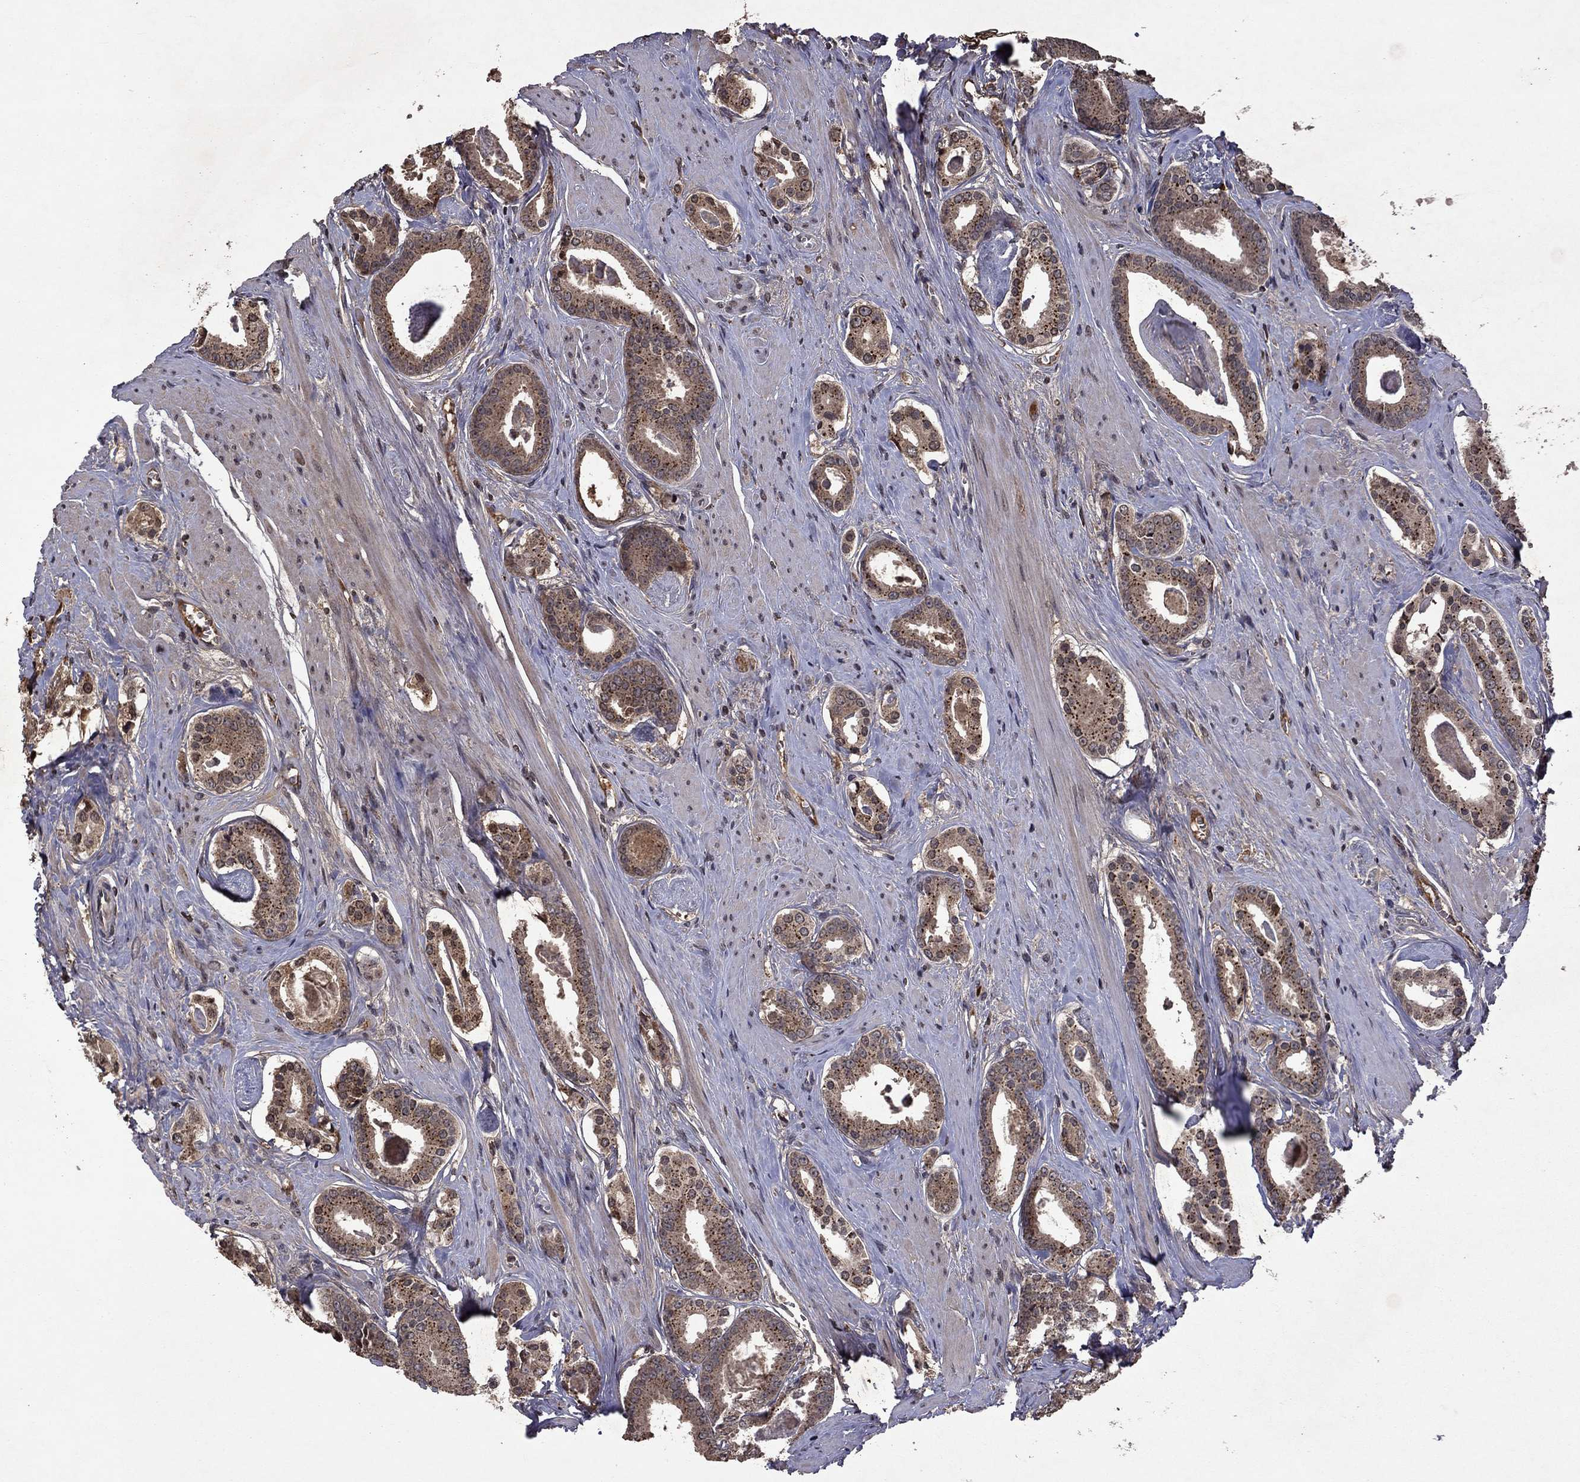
{"staining": {"intensity": "moderate", "quantity": "25%-75%", "location": "cytoplasmic/membranous"}, "tissue": "prostate cancer", "cell_type": "Tumor cells", "image_type": "cancer", "snomed": [{"axis": "morphology", "description": "Adenocarcinoma, NOS"}, {"axis": "topography", "description": "Prostate"}], "caption": "Protein analysis of prostate adenocarcinoma tissue demonstrates moderate cytoplasmic/membranous positivity in about 25%-75% of tumor cells.", "gene": "NLGN1", "patient": {"sex": "male", "age": 61}}